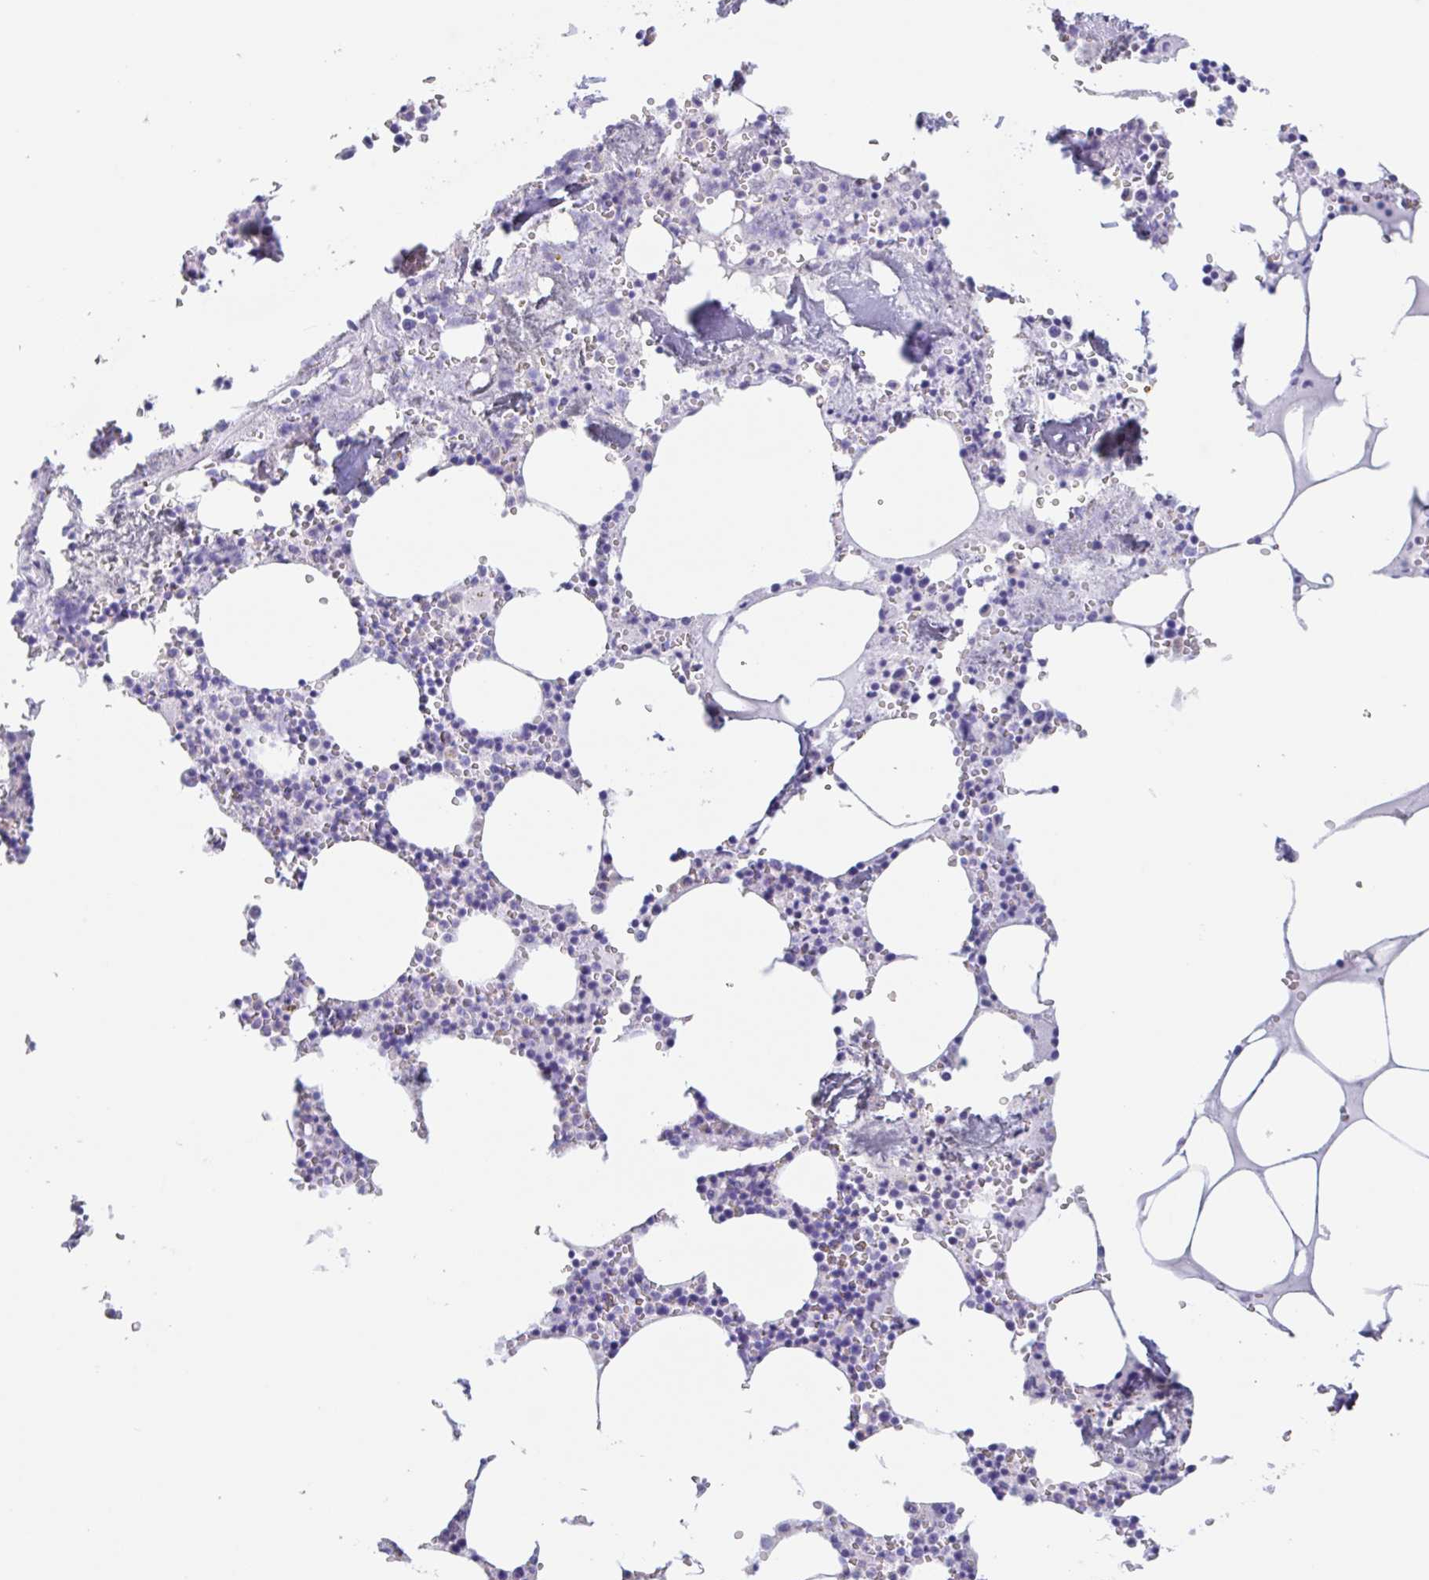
{"staining": {"intensity": "strong", "quantity": "<25%", "location": "cytoplasmic/membranous"}, "tissue": "bone marrow", "cell_type": "Hematopoietic cells", "image_type": "normal", "snomed": [{"axis": "morphology", "description": "Normal tissue, NOS"}, {"axis": "topography", "description": "Bone marrow"}], "caption": "Bone marrow stained with a brown dye demonstrates strong cytoplasmic/membranous positive positivity in approximately <25% of hematopoietic cells.", "gene": "TAS2R41", "patient": {"sex": "male", "age": 54}}